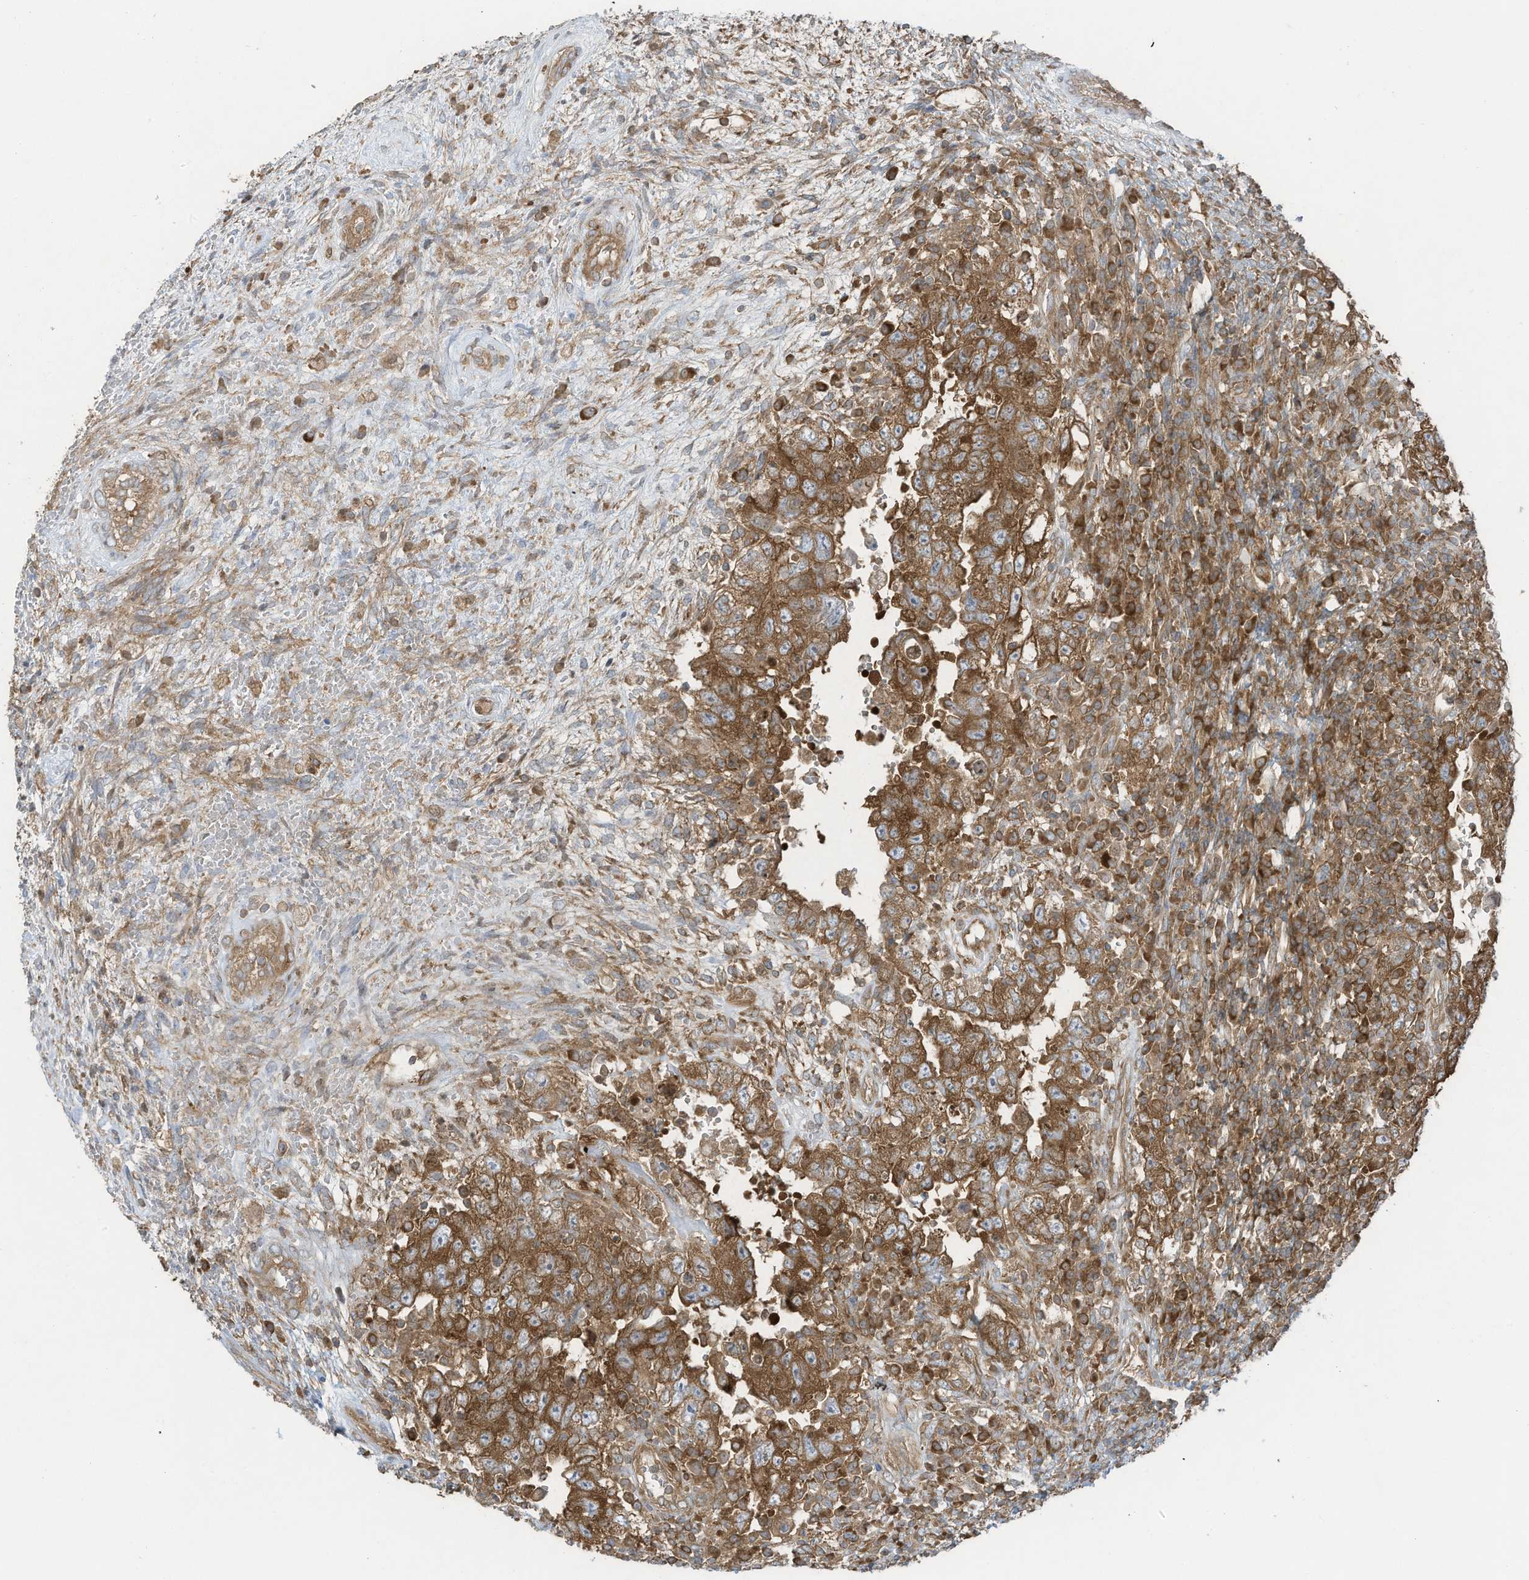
{"staining": {"intensity": "moderate", "quantity": ">75%", "location": "cytoplasmic/membranous"}, "tissue": "testis cancer", "cell_type": "Tumor cells", "image_type": "cancer", "snomed": [{"axis": "morphology", "description": "Carcinoma, Embryonal, NOS"}, {"axis": "topography", "description": "Testis"}], "caption": "Brown immunohistochemical staining in human testis embryonal carcinoma demonstrates moderate cytoplasmic/membranous expression in approximately >75% of tumor cells. (DAB (3,3'-diaminobenzidine) = brown stain, brightfield microscopy at high magnification).", "gene": "OLA1", "patient": {"sex": "male", "age": 26}}